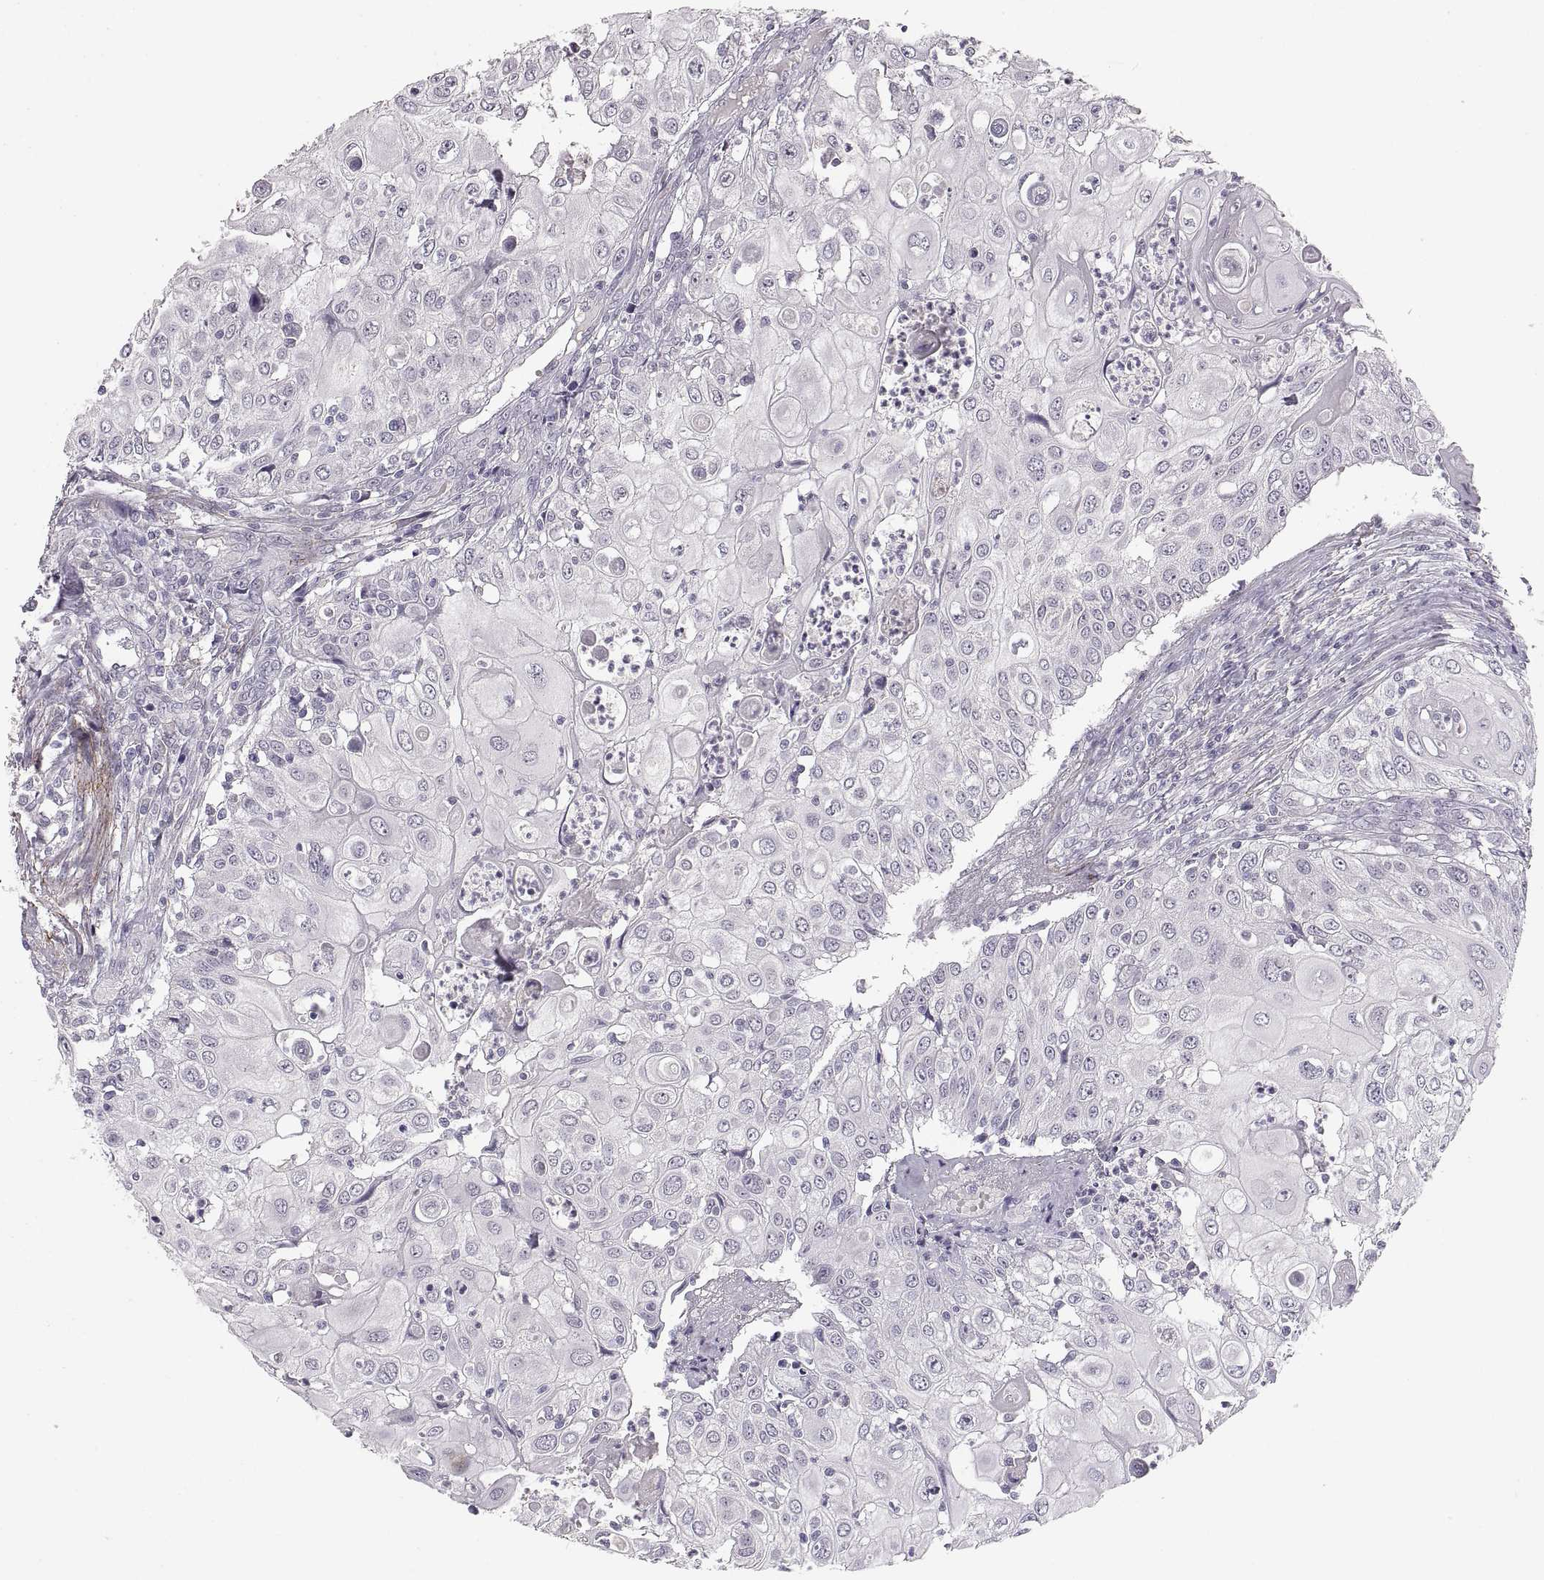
{"staining": {"intensity": "negative", "quantity": "none", "location": "none"}, "tissue": "urothelial cancer", "cell_type": "Tumor cells", "image_type": "cancer", "snomed": [{"axis": "morphology", "description": "Urothelial carcinoma, High grade"}, {"axis": "topography", "description": "Urinary bladder"}], "caption": "Immunohistochemistry histopathology image of neoplastic tissue: human urothelial cancer stained with DAB shows no significant protein expression in tumor cells. The staining is performed using DAB (3,3'-diaminobenzidine) brown chromogen with nuclei counter-stained in using hematoxylin.", "gene": "CDH2", "patient": {"sex": "female", "age": 79}}